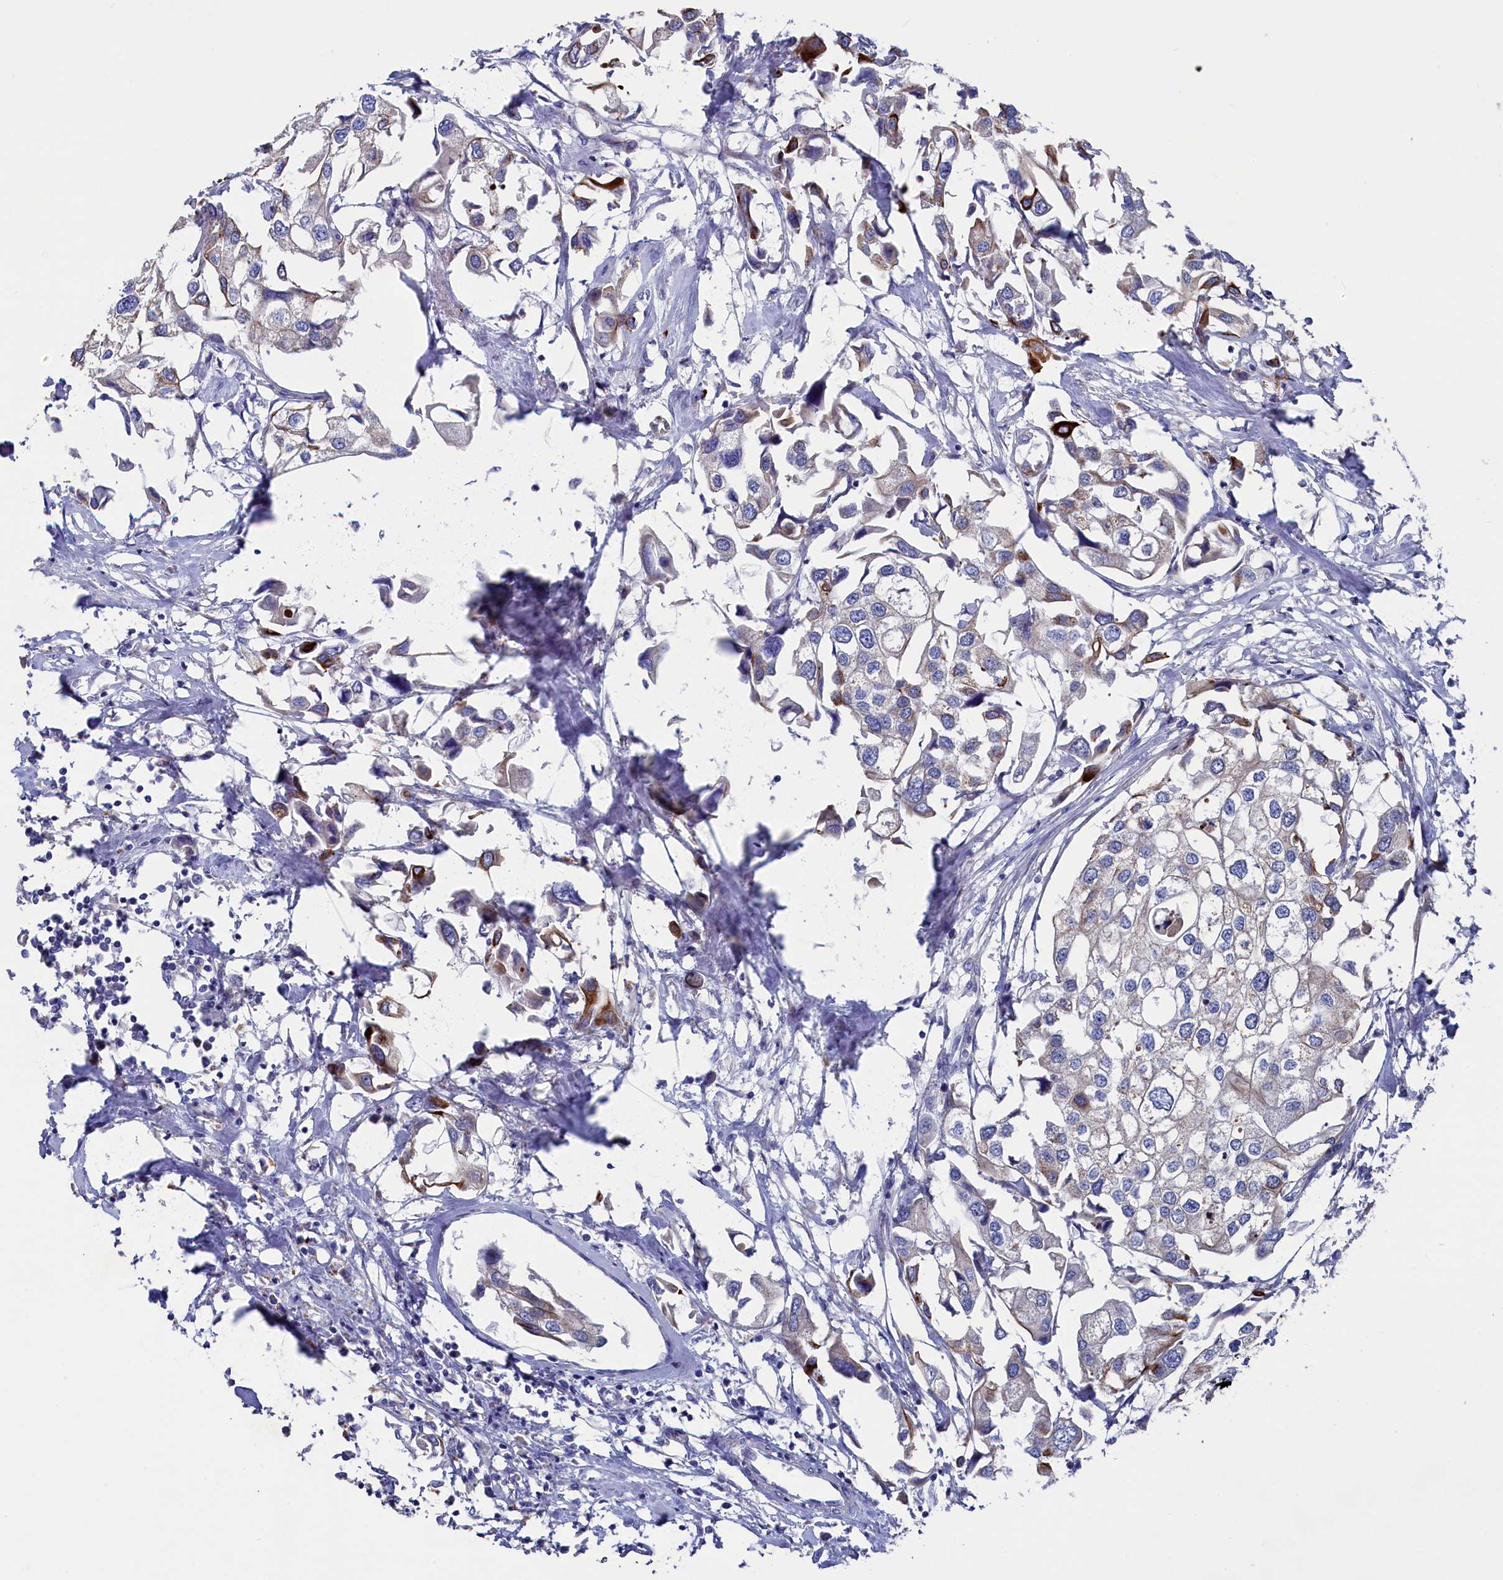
{"staining": {"intensity": "moderate", "quantity": "<25%", "location": "cytoplasmic/membranous"}, "tissue": "urothelial cancer", "cell_type": "Tumor cells", "image_type": "cancer", "snomed": [{"axis": "morphology", "description": "Urothelial carcinoma, High grade"}, {"axis": "topography", "description": "Urinary bladder"}], "caption": "Immunohistochemistry (IHC) micrograph of neoplastic tissue: human high-grade urothelial carcinoma stained using immunohistochemistry (IHC) exhibits low levels of moderate protein expression localized specifically in the cytoplasmic/membranous of tumor cells, appearing as a cytoplasmic/membranous brown color.", "gene": "NUDT7", "patient": {"sex": "male", "age": 64}}